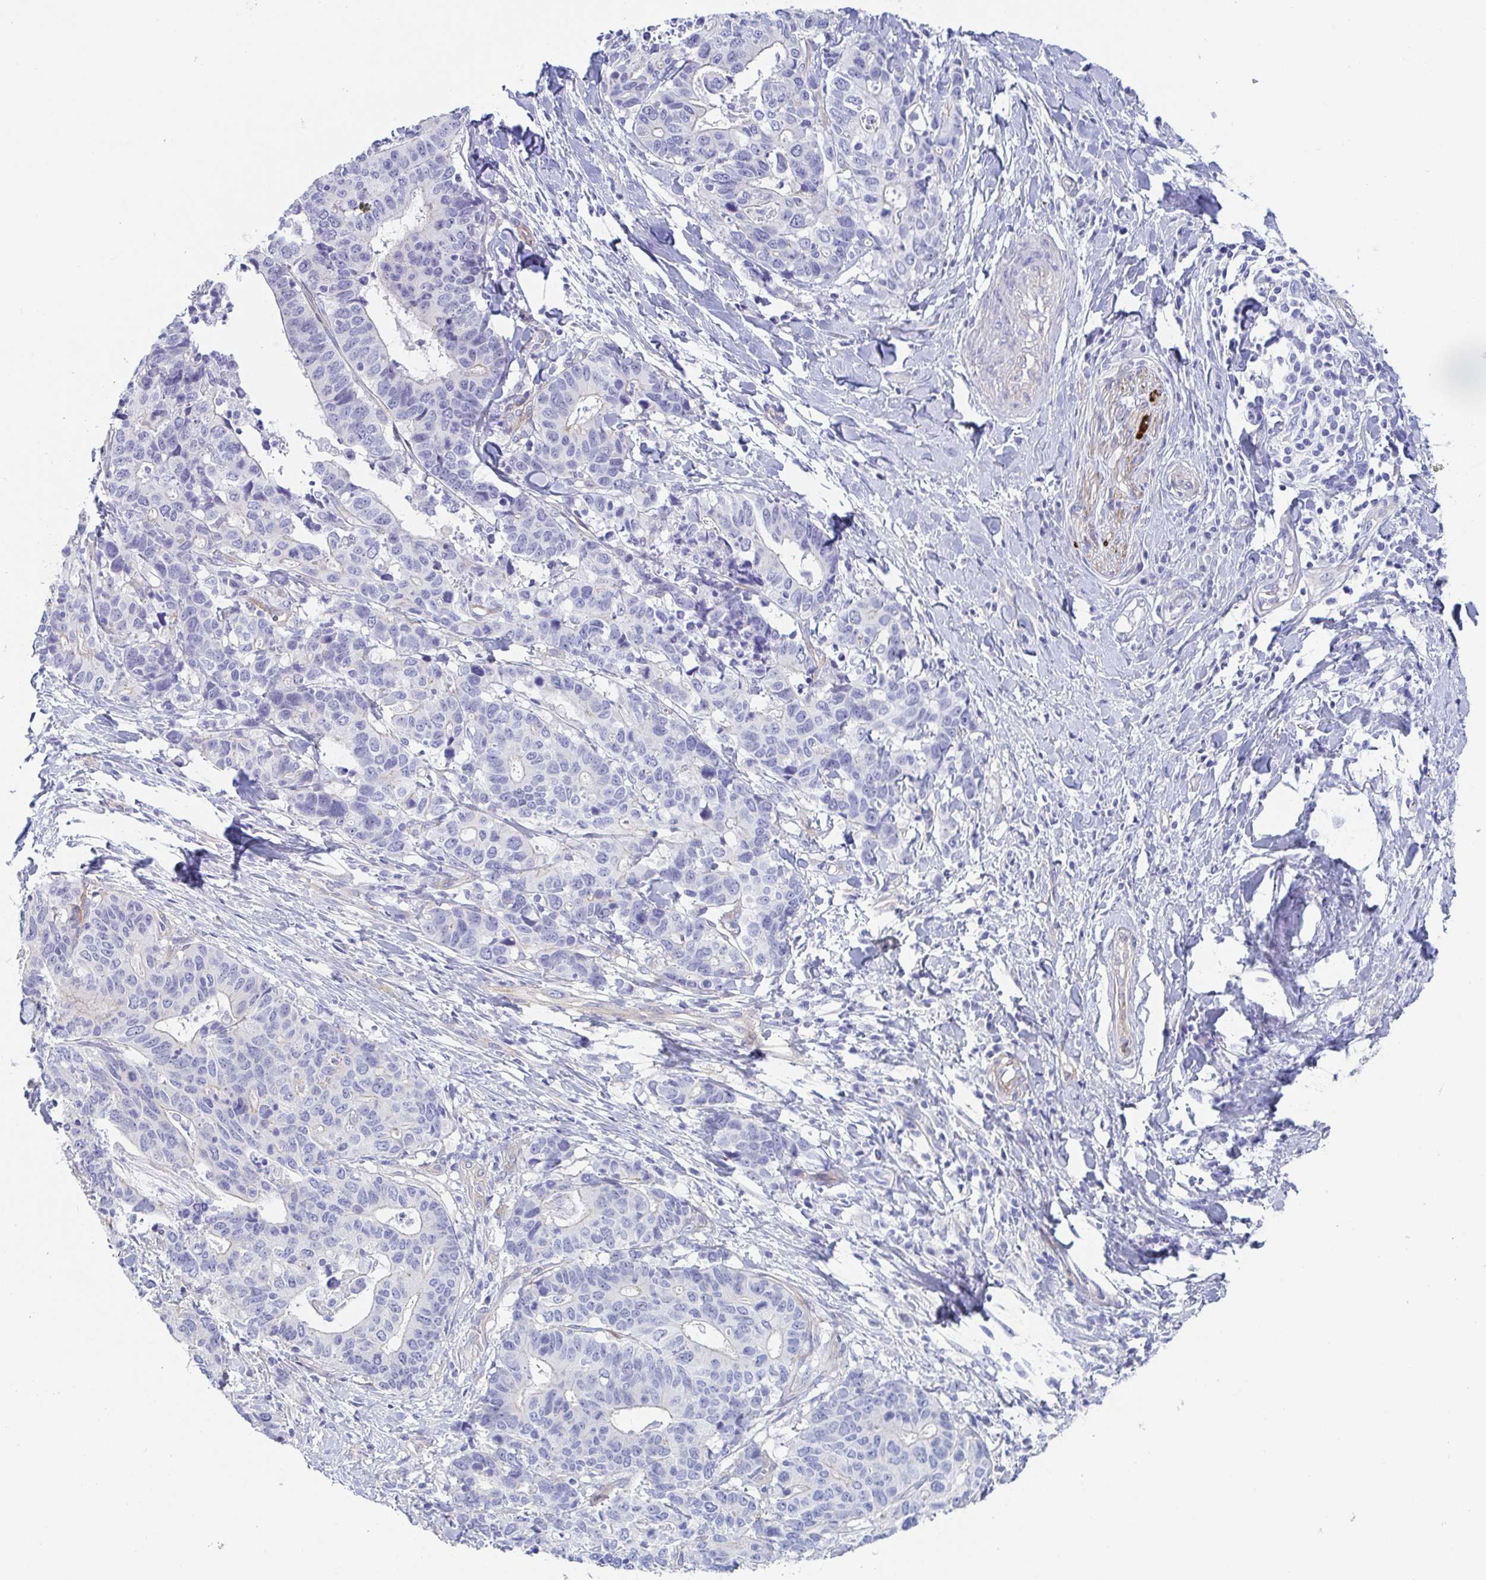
{"staining": {"intensity": "negative", "quantity": "none", "location": "none"}, "tissue": "stomach cancer", "cell_type": "Tumor cells", "image_type": "cancer", "snomed": [{"axis": "morphology", "description": "Adenocarcinoma, NOS"}, {"axis": "topography", "description": "Stomach, upper"}], "caption": "Immunohistochemistry (IHC) micrograph of neoplastic tissue: stomach cancer stained with DAB demonstrates no significant protein expression in tumor cells. (Stains: DAB (3,3'-diaminobenzidine) immunohistochemistry (IHC) with hematoxylin counter stain, Microscopy: brightfield microscopy at high magnification).", "gene": "DYNC1I1", "patient": {"sex": "female", "age": 67}}